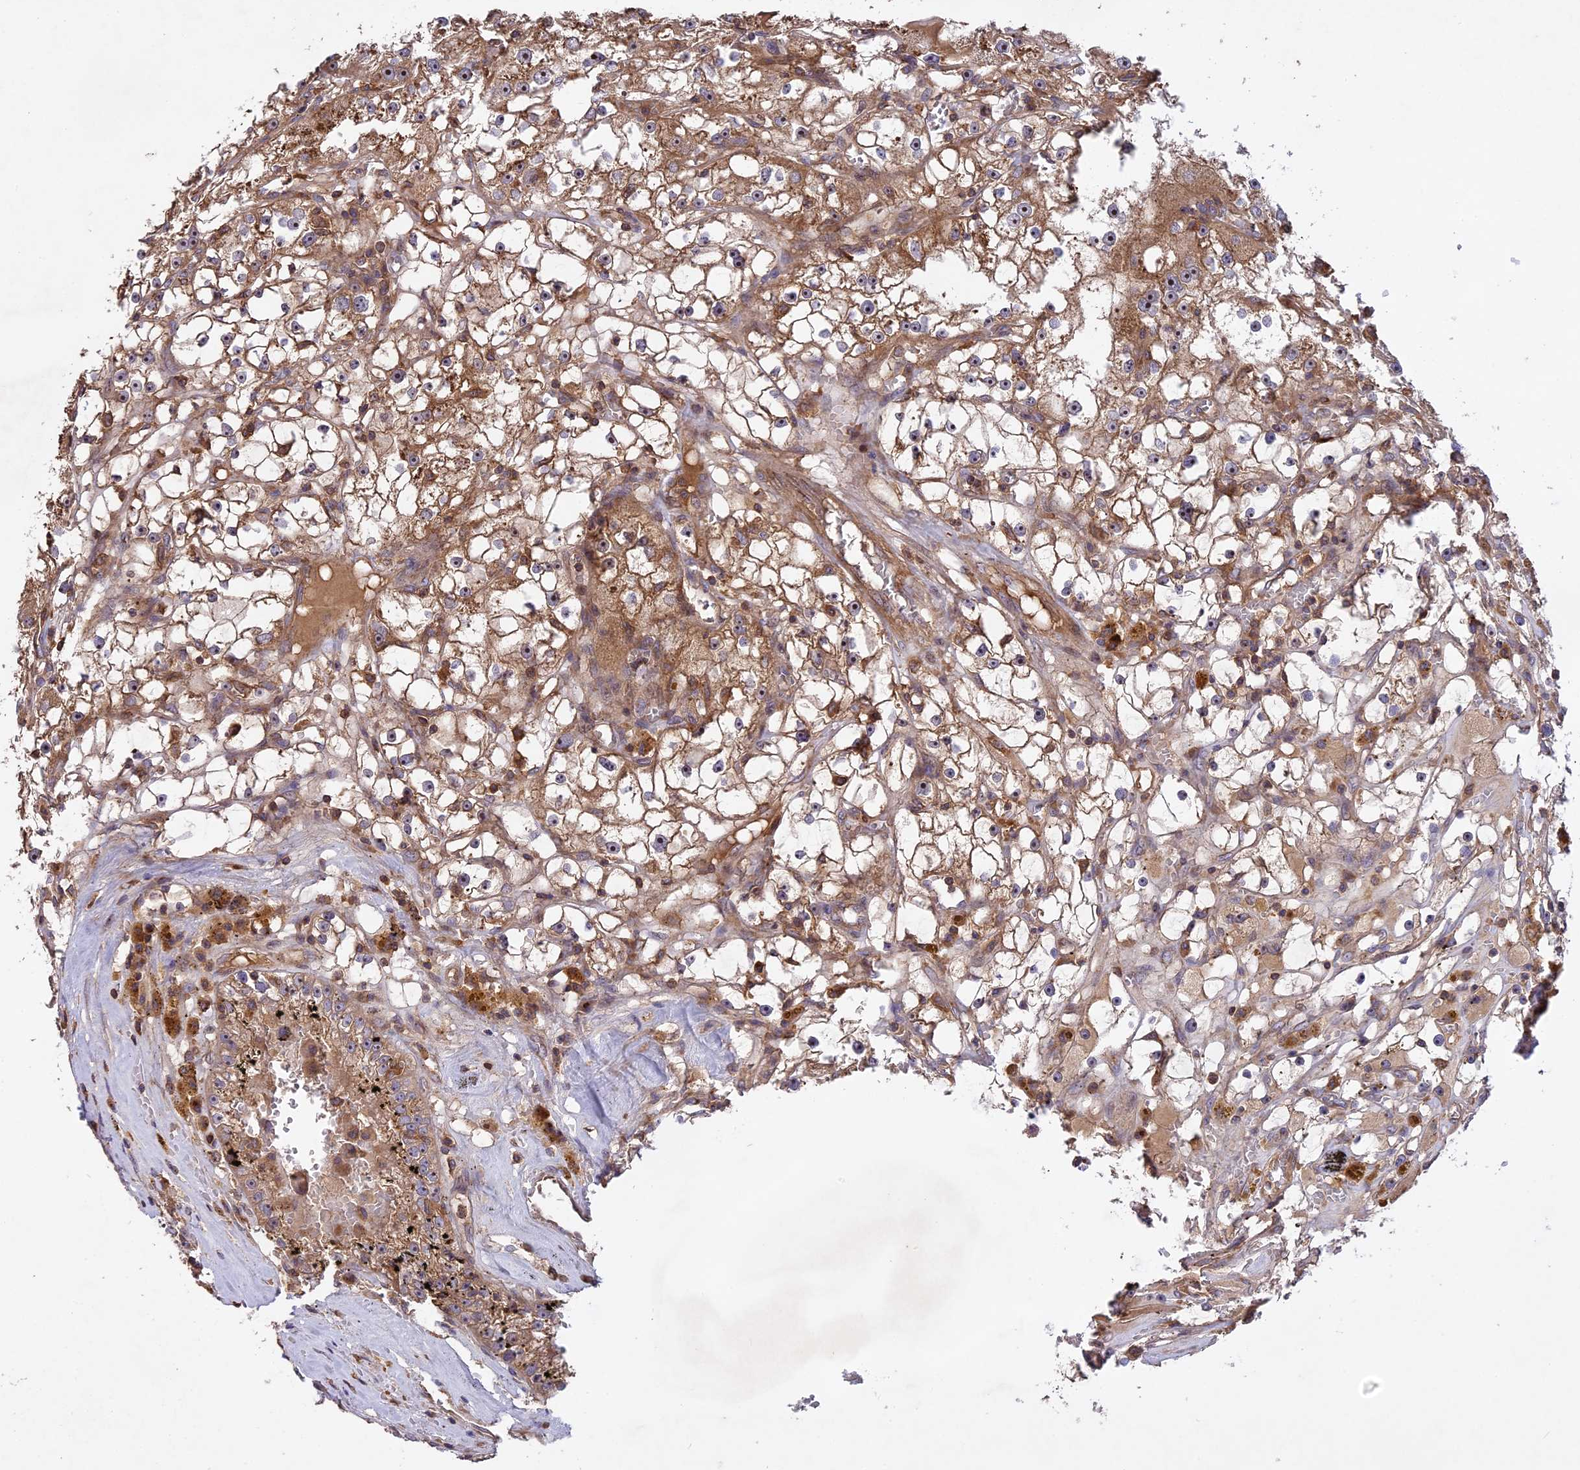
{"staining": {"intensity": "moderate", "quantity": ">75%", "location": "cytoplasmic/membranous"}, "tissue": "renal cancer", "cell_type": "Tumor cells", "image_type": "cancer", "snomed": [{"axis": "morphology", "description": "Adenocarcinoma, NOS"}, {"axis": "topography", "description": "Kidney"}], "caption": "High-power microscopy captured an IHC histopathology image of renal cancer (adenocarcinoma), revealing moderate cytoplasmic/membranous staining in approximately >75% of tumor cells. Using DAB (brown) and hematoxylin (blue) stains, captured at high magnification using brightfield microscopy.", "gene": "NUDT8", "patient": {"sex": "male", "age": 56}}